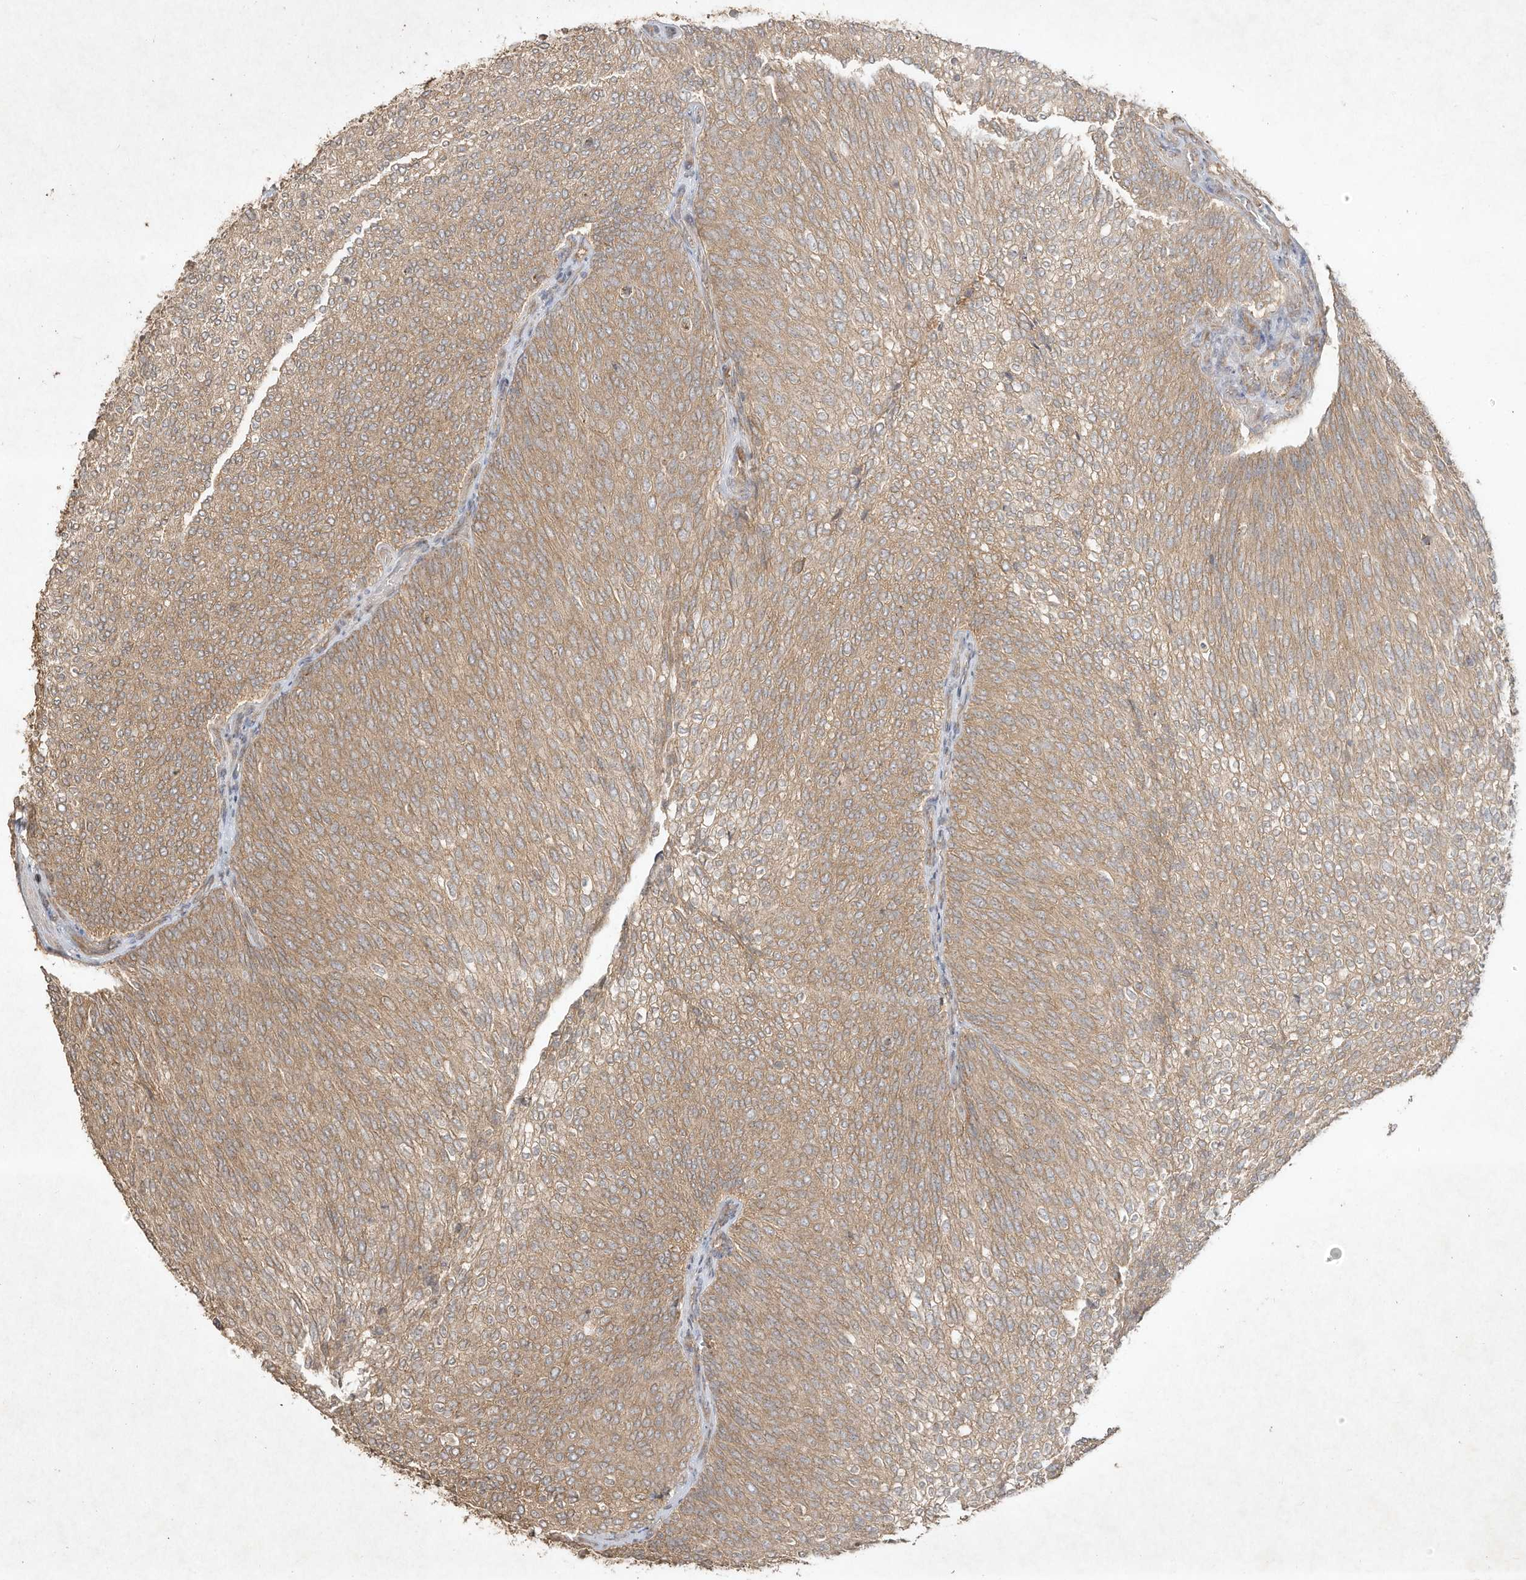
{"staining": {"intensity": "moderate", "quantity": ">75%", "location": "cytoplasmic/membranous"}, "tissue": "urothelial cancer", "cell_type": "Tumor cells", "image_type": "cancer", "snomed": [{"axis": "morphology", "description": "Urothelial carcinoma, Low grade"}, {"axis": "topography", "description": "Urinary bladder"}], "caption": "Protein expression analysis of urothelial cancer reveals moderate cytoplasmic/membranous positivity in approximately >75% of tumor cells.", "gene": "DYNC1I2", "patient": {"sex": "female", "age": 79}}